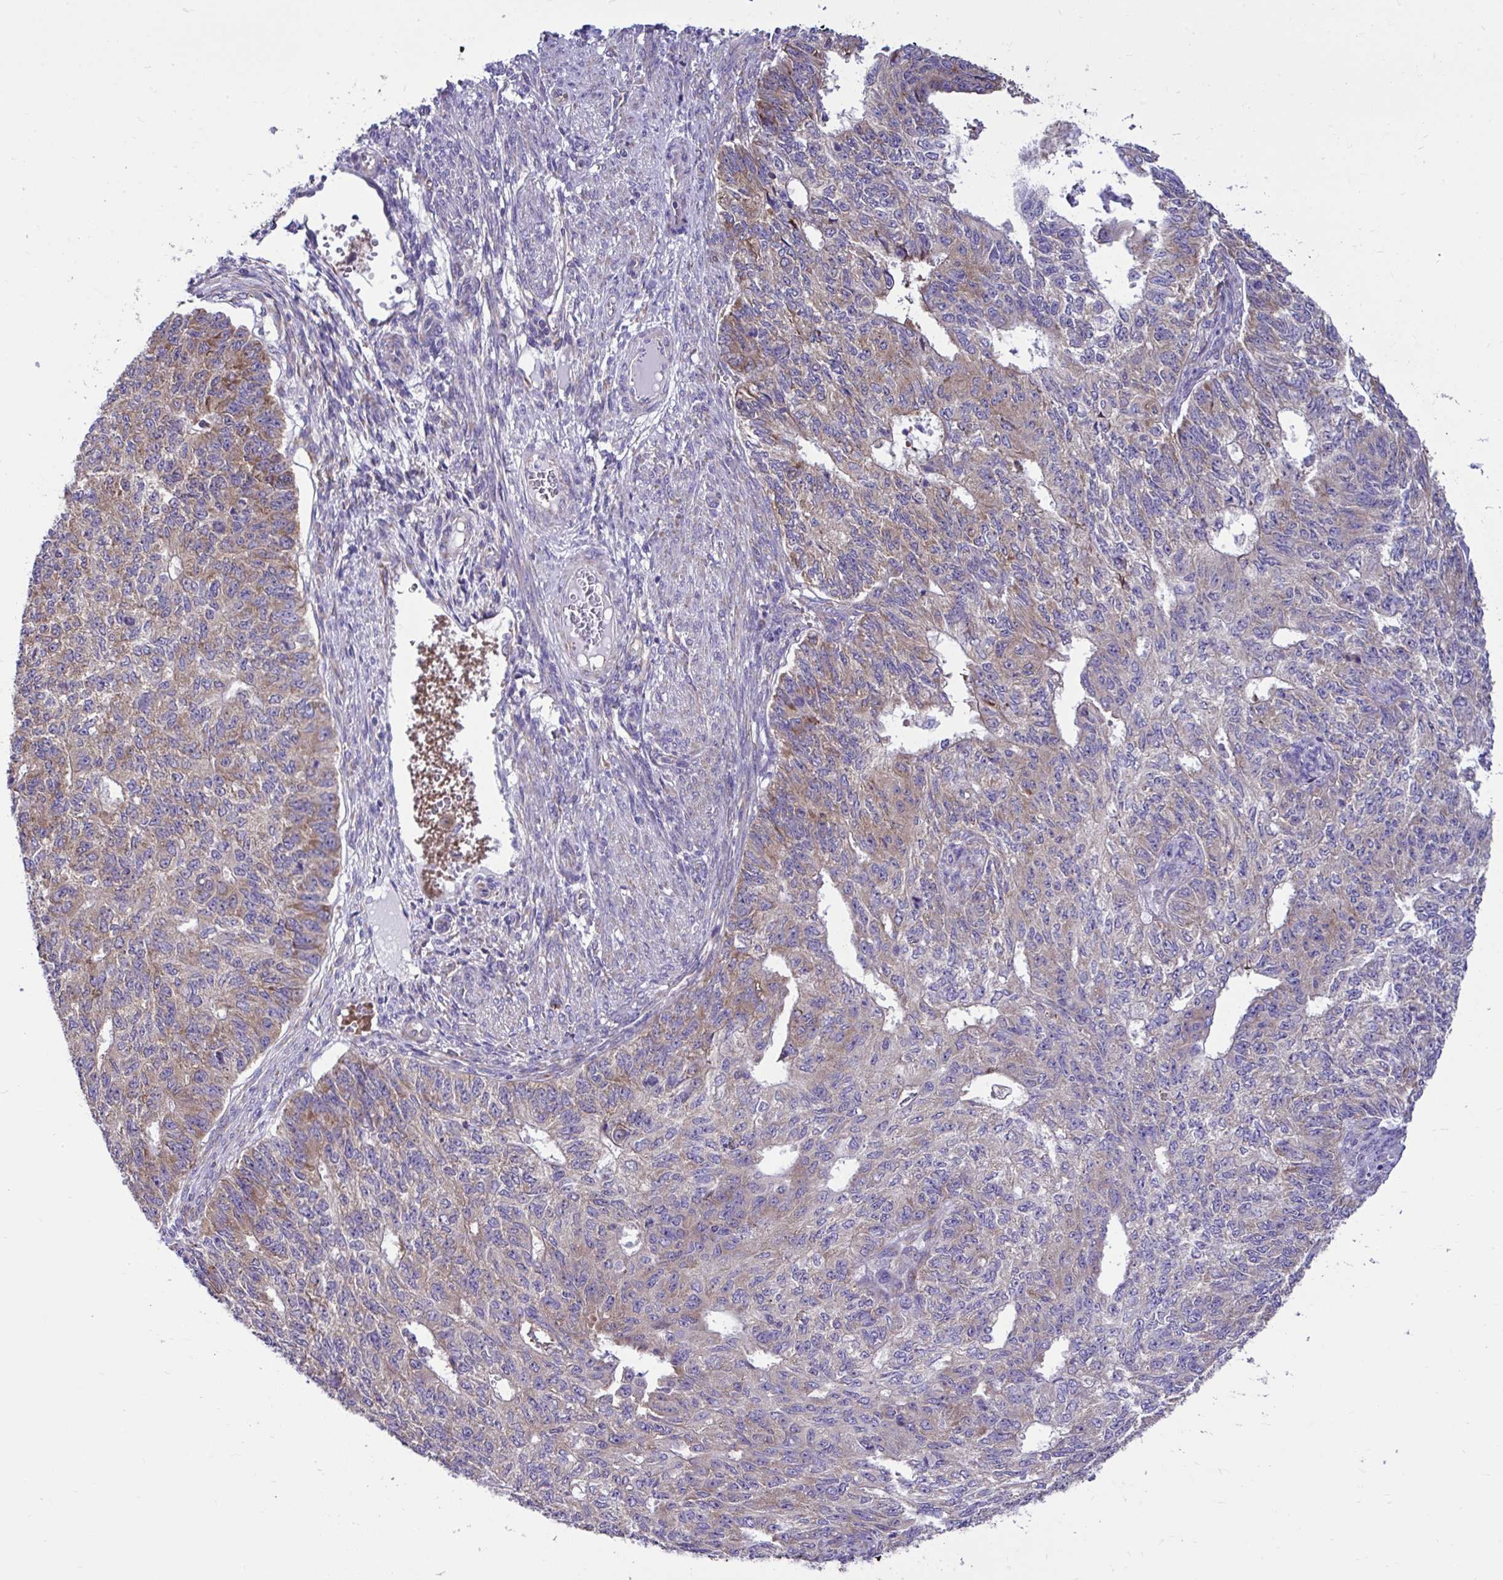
{"staining": {"intensity": "moderate", "quantity": "25%-75%", "location": "cytoplasmic/membranous"}, "tissue": "endometrial cancer", "cell_type": "Tumor cells", "image_type": "cancer", "snomed": [{"axis": "morphology", "description": "Adenocarcinoma, NOS"}, {"axis": "topography", "description": "Endometrium"}], "caption": "The photomicrograph reveals a brown stain indicating the presence of a protein in the cytoplasmic/membranous of tumor cells in endometrial cancer (adenocarcinoma).", "gene": "RPL7", "patient": {"sex": "female", "age": 32}}